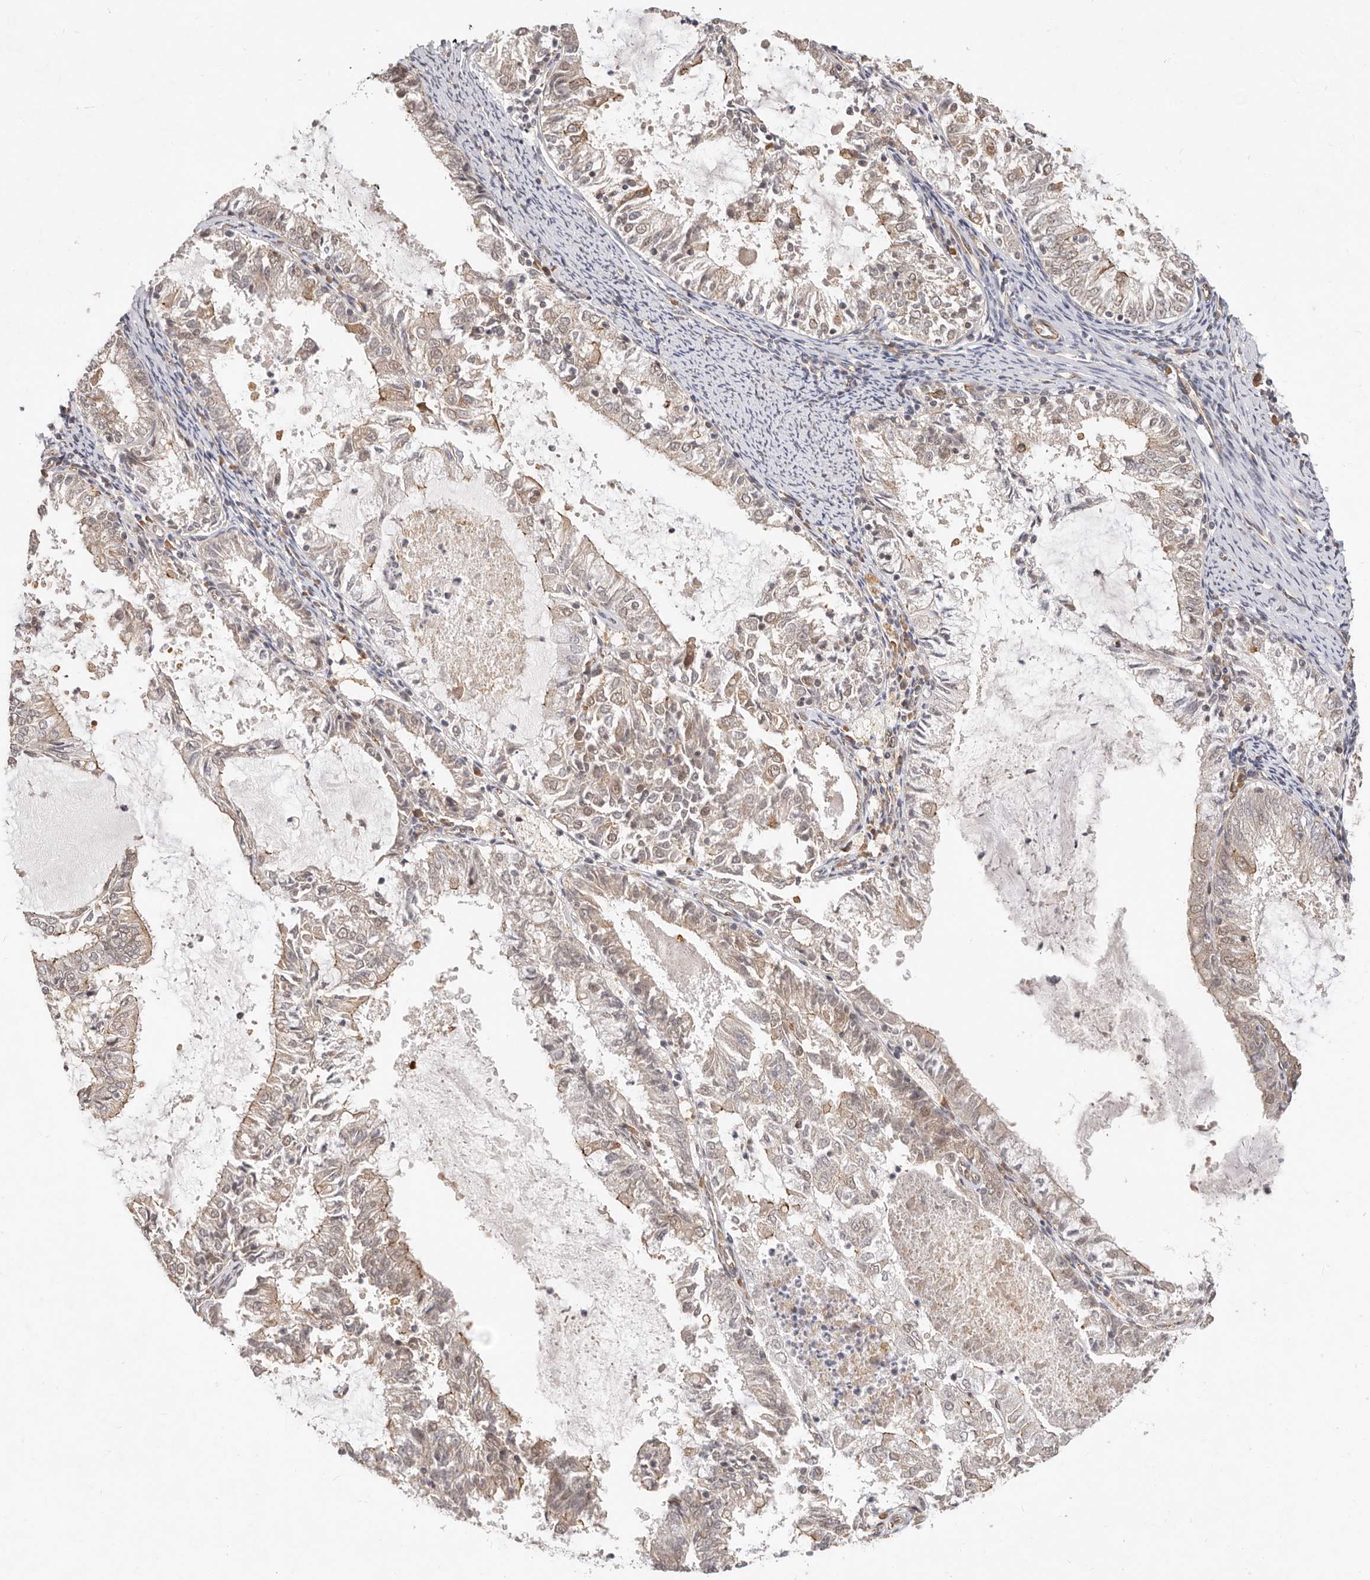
{"staining": {"intensity": "weak", "quantity": "25%-75%", "location": "cytoplasmic/membranous"}, "tissue": "endometrial cancer", "cell_type": "Tumor cells", "image_type": "cancer", "snomed": [{"axis": "morphology", "description": "Adenocarcinoma, NOS"}, {"axis": "topography", "description": "Endometrium"}], "caption": "Immunohistochemistry (IHC) image of endometrial cancer stained for a protein (brown), which shows low levels of weak cytoplasmic/membranous positivity in about 25%-75% of tumor cells.", "gene": "USP49", "patient": {"sex": "female", "age": 57}}